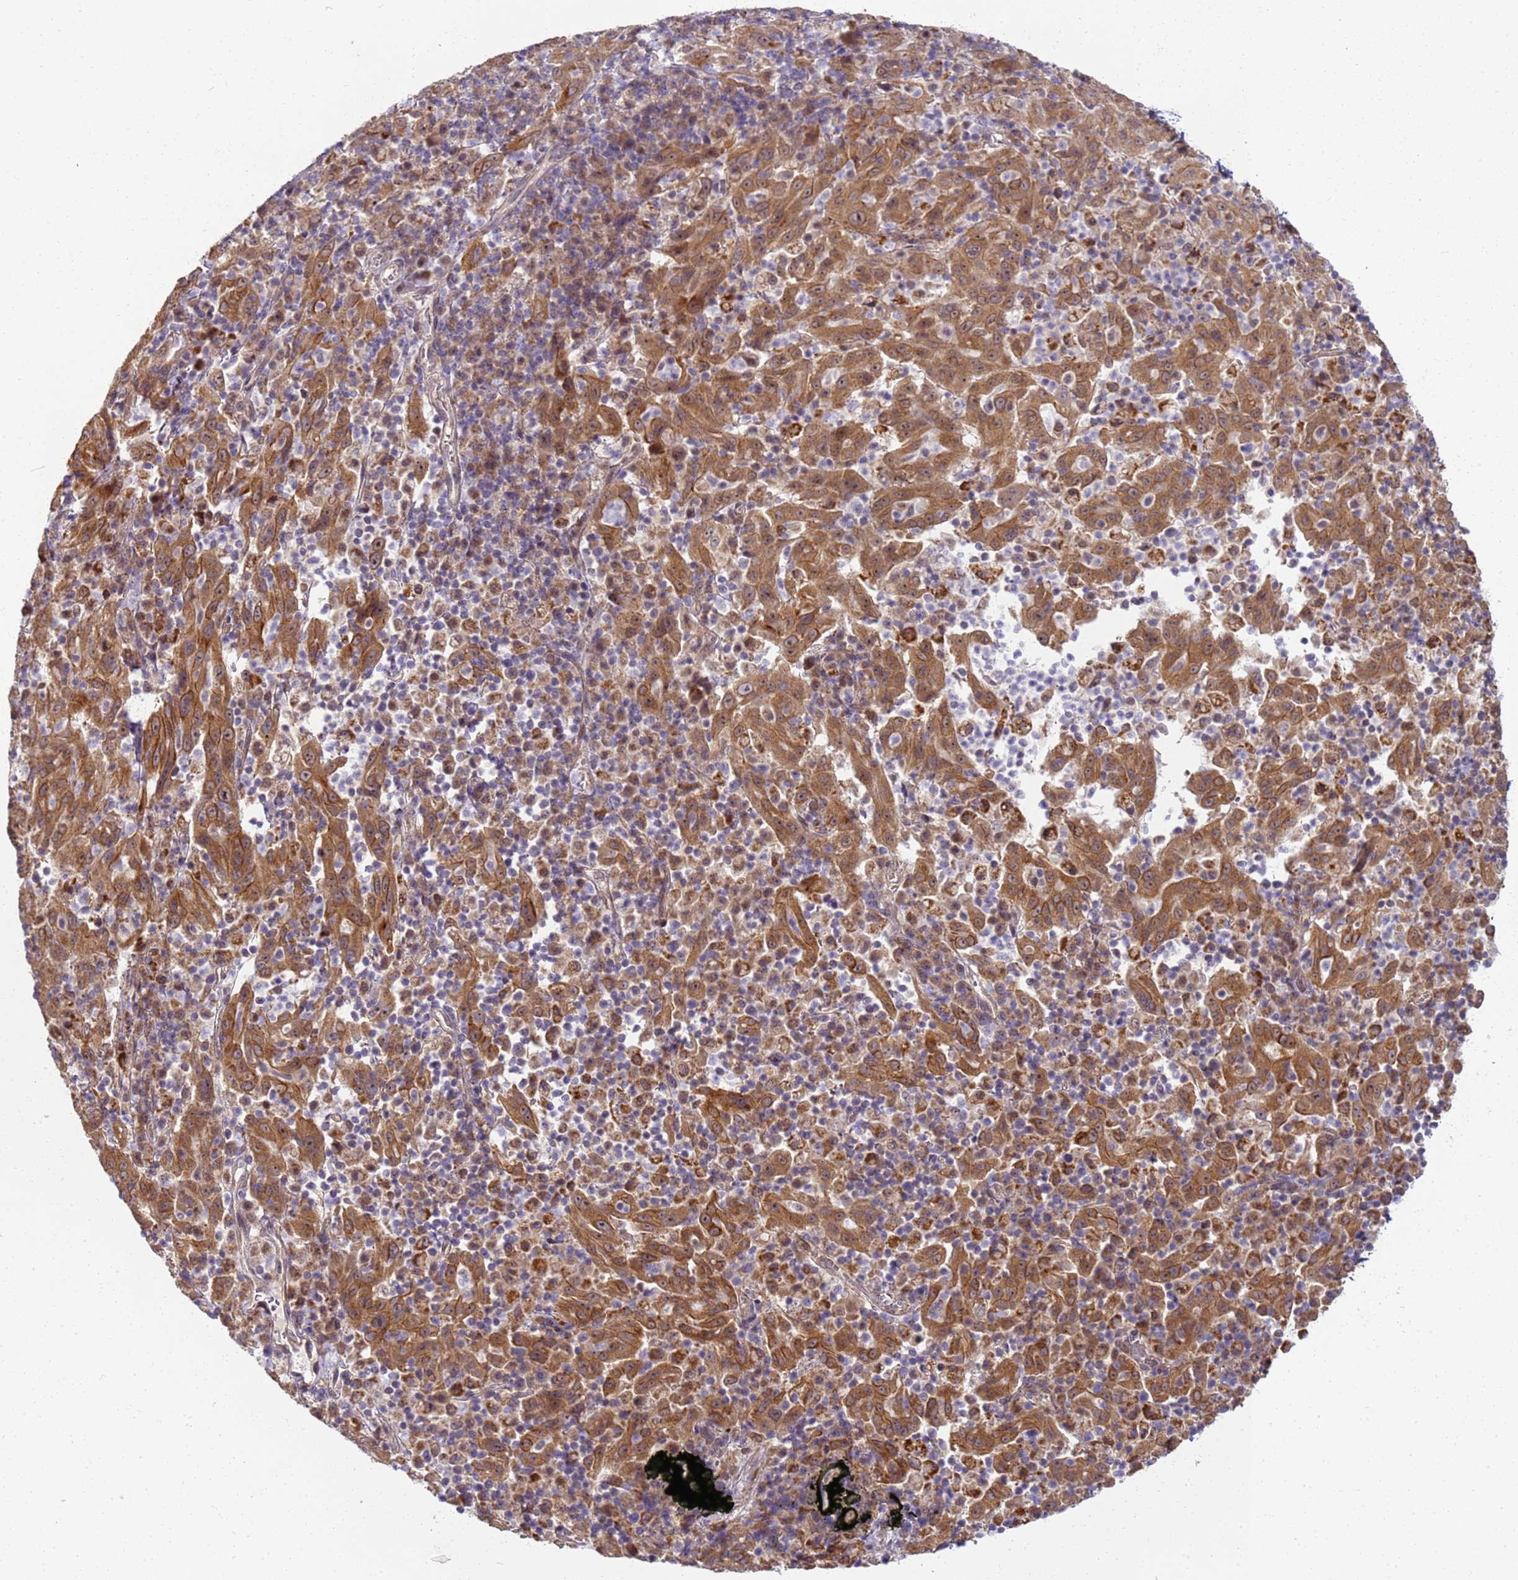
{"staining": {"intensity": "moderate", "quantity": ">75%", "location": "cytoplasmic/membranous"}, "tissue": "pancreatic cancer", "cell_type": "Tumor cells", "image_type": "cancer", "snomed": [{"axis": "morphology", "description": "Adenocarcinoma, NOS"}, {"axis": "topography", "description": "Pancreas"}], "caption": "IHC micrograph of neoplastic tissue: pancreatic adenocarcinoma stained using immunohistochemistry displays medium levels of moderate protein expression localized specifically in the cytoplasmic/membranous of tumor cells, appearing as a cytoplasmic/membranous brown color.", "gene": "RAPGEF3", "patient": {"sex": "male", "age": 63}}